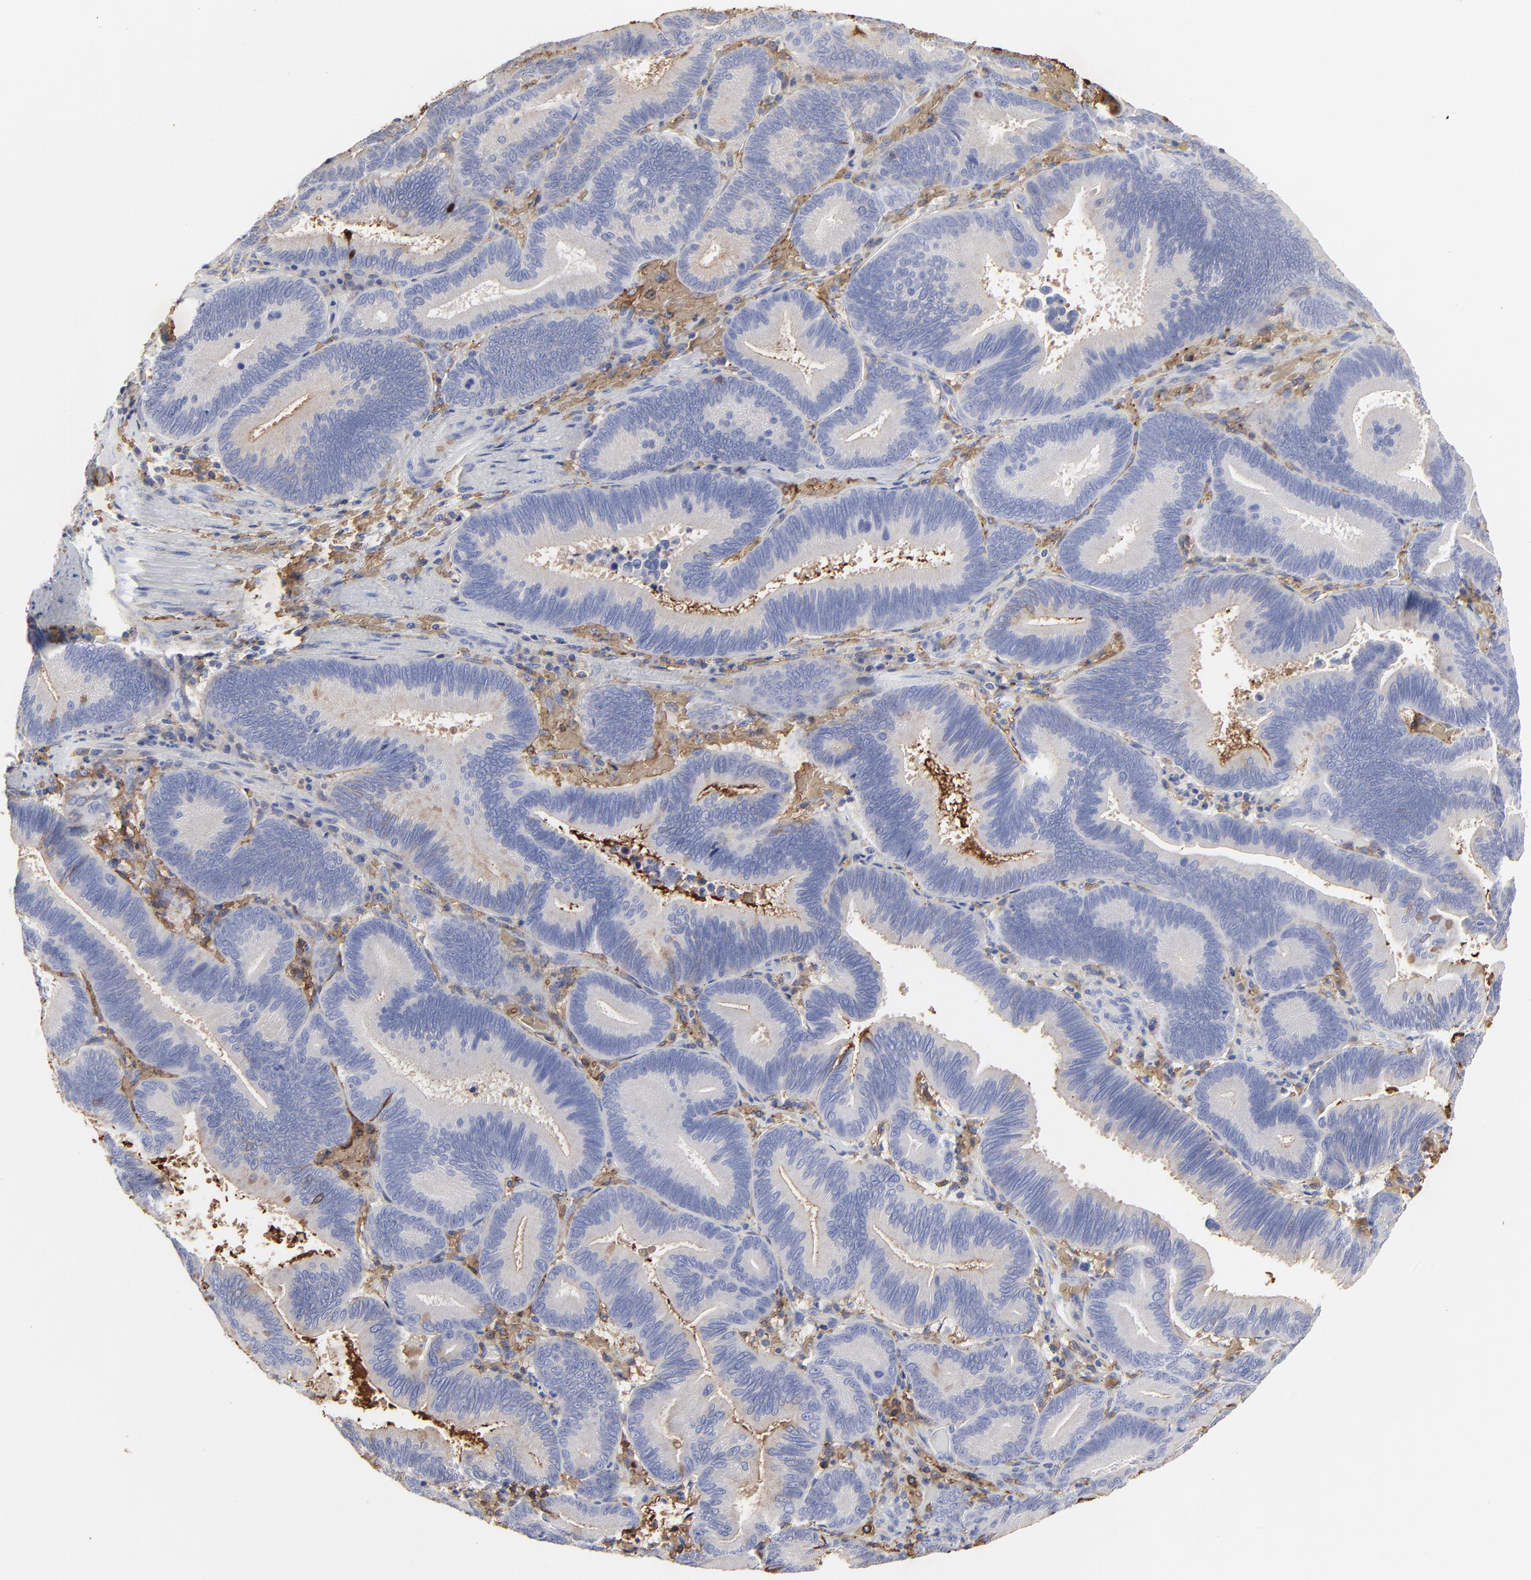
{"staining": {"intensity": "negative", "quantity": "none", "location": "none"}, "tissue": "pancreatic cancer", "cell_type": "Tumor cells", "image_type": "cancer", "snomed": [{"axis": "morphology", "description": "Adenocarcinoma, NOS"}, {"axis": "topography", "description": "Pancreas"}], "caption": "Immunohistochemistry image of neoplastic tissue: pancreatic cancer stained with DAB exhibits no significant protein positivity in tumor cells.", "gene": "PAG1", "patient": {"sex": "male", "age": 82}}